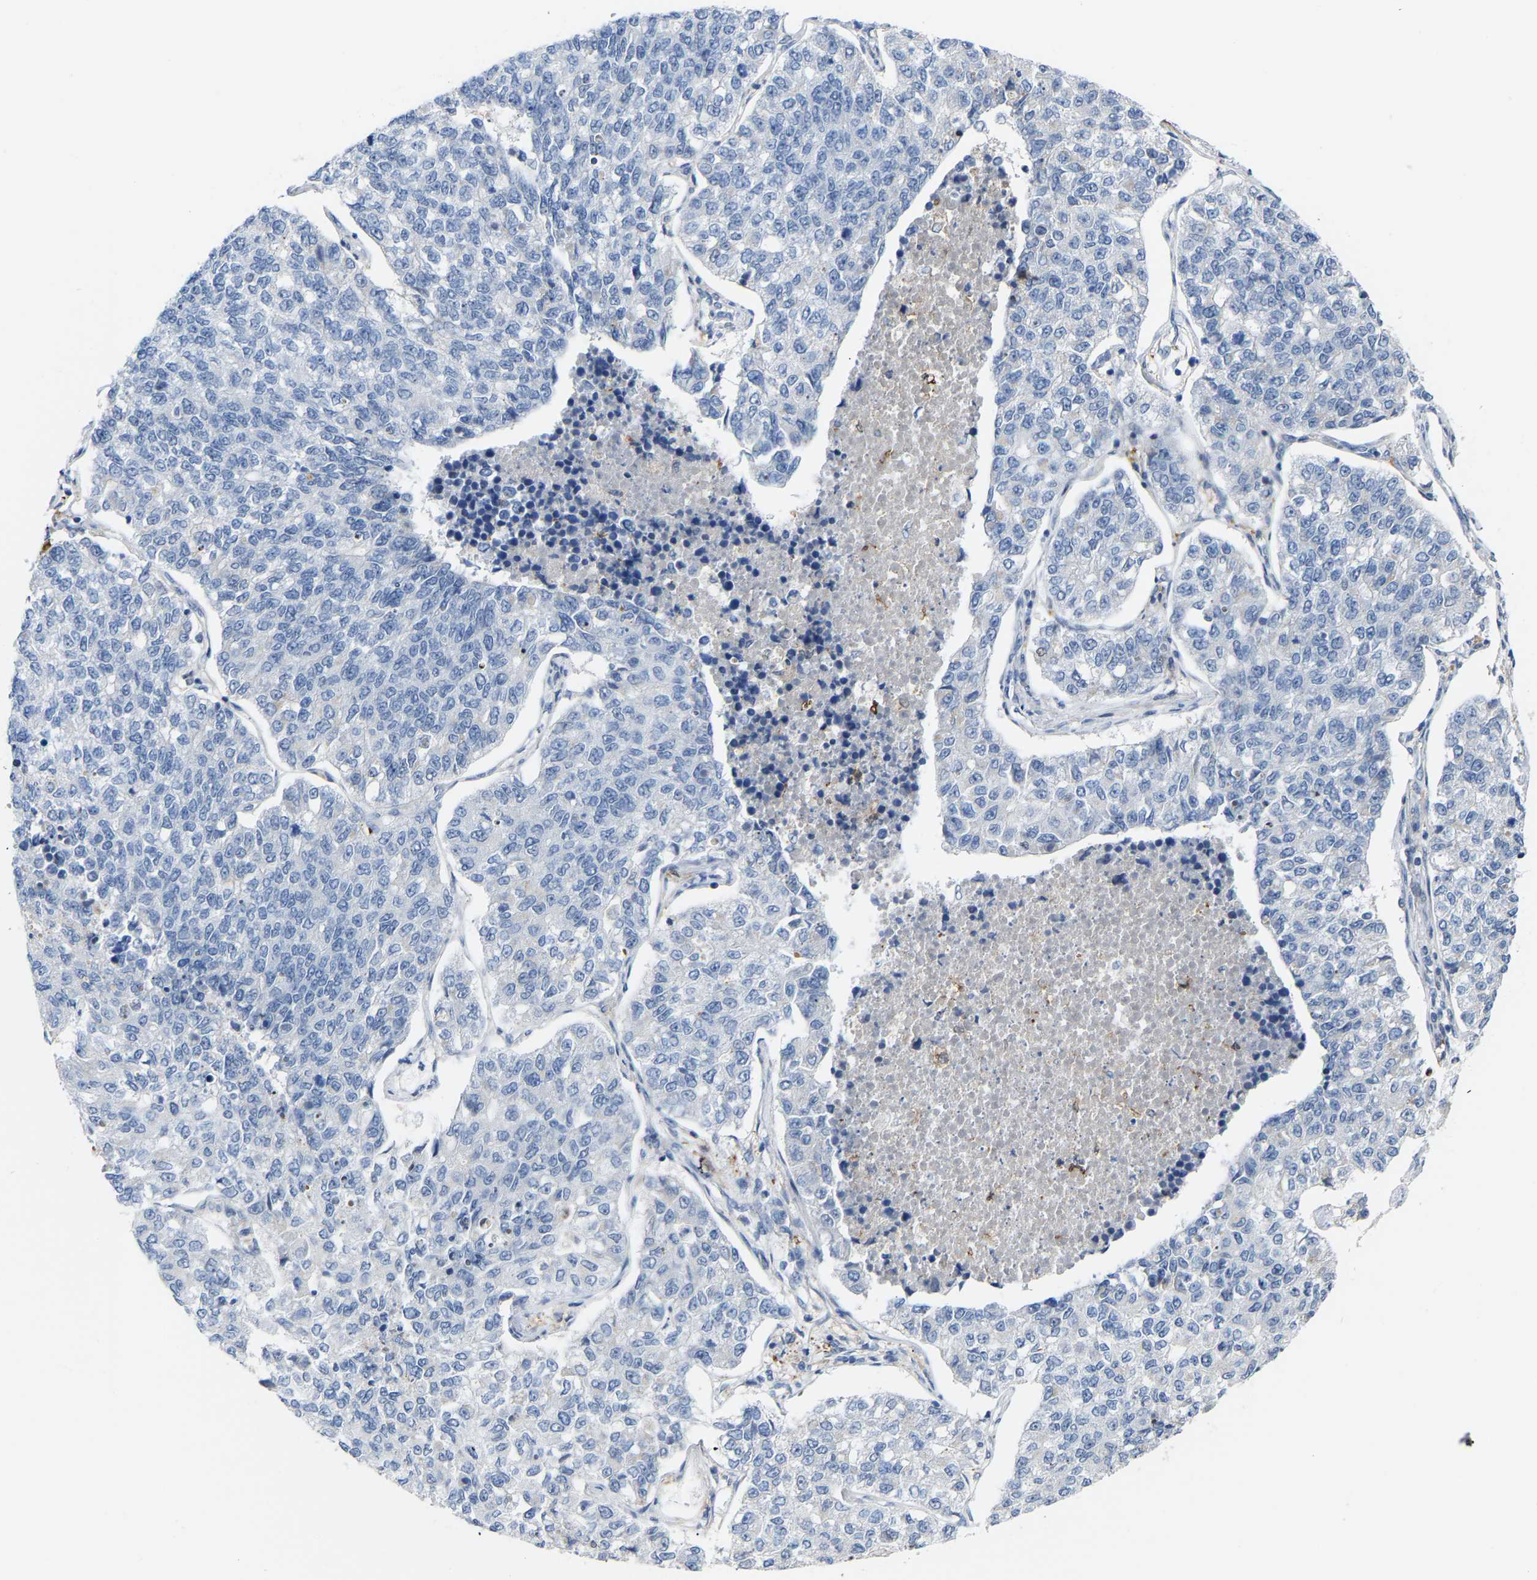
{"staining": {"intensity": "negative", "quantity": "none", "location": "none"}, "tissue": "lung cancer", "cell_type": "Tumor cells", "image_type": "cancer", "snomed": [{"axis": "morphology", "description": "Adenocarcinoma, NOS"}, {"axis": "topography", "description": "Lung"}], "caption": "Tumor cells show no significant staining in lung adenocarcinoma.", "gene": "ABTB2", "patient": {"sex": "male", "age": 49}}